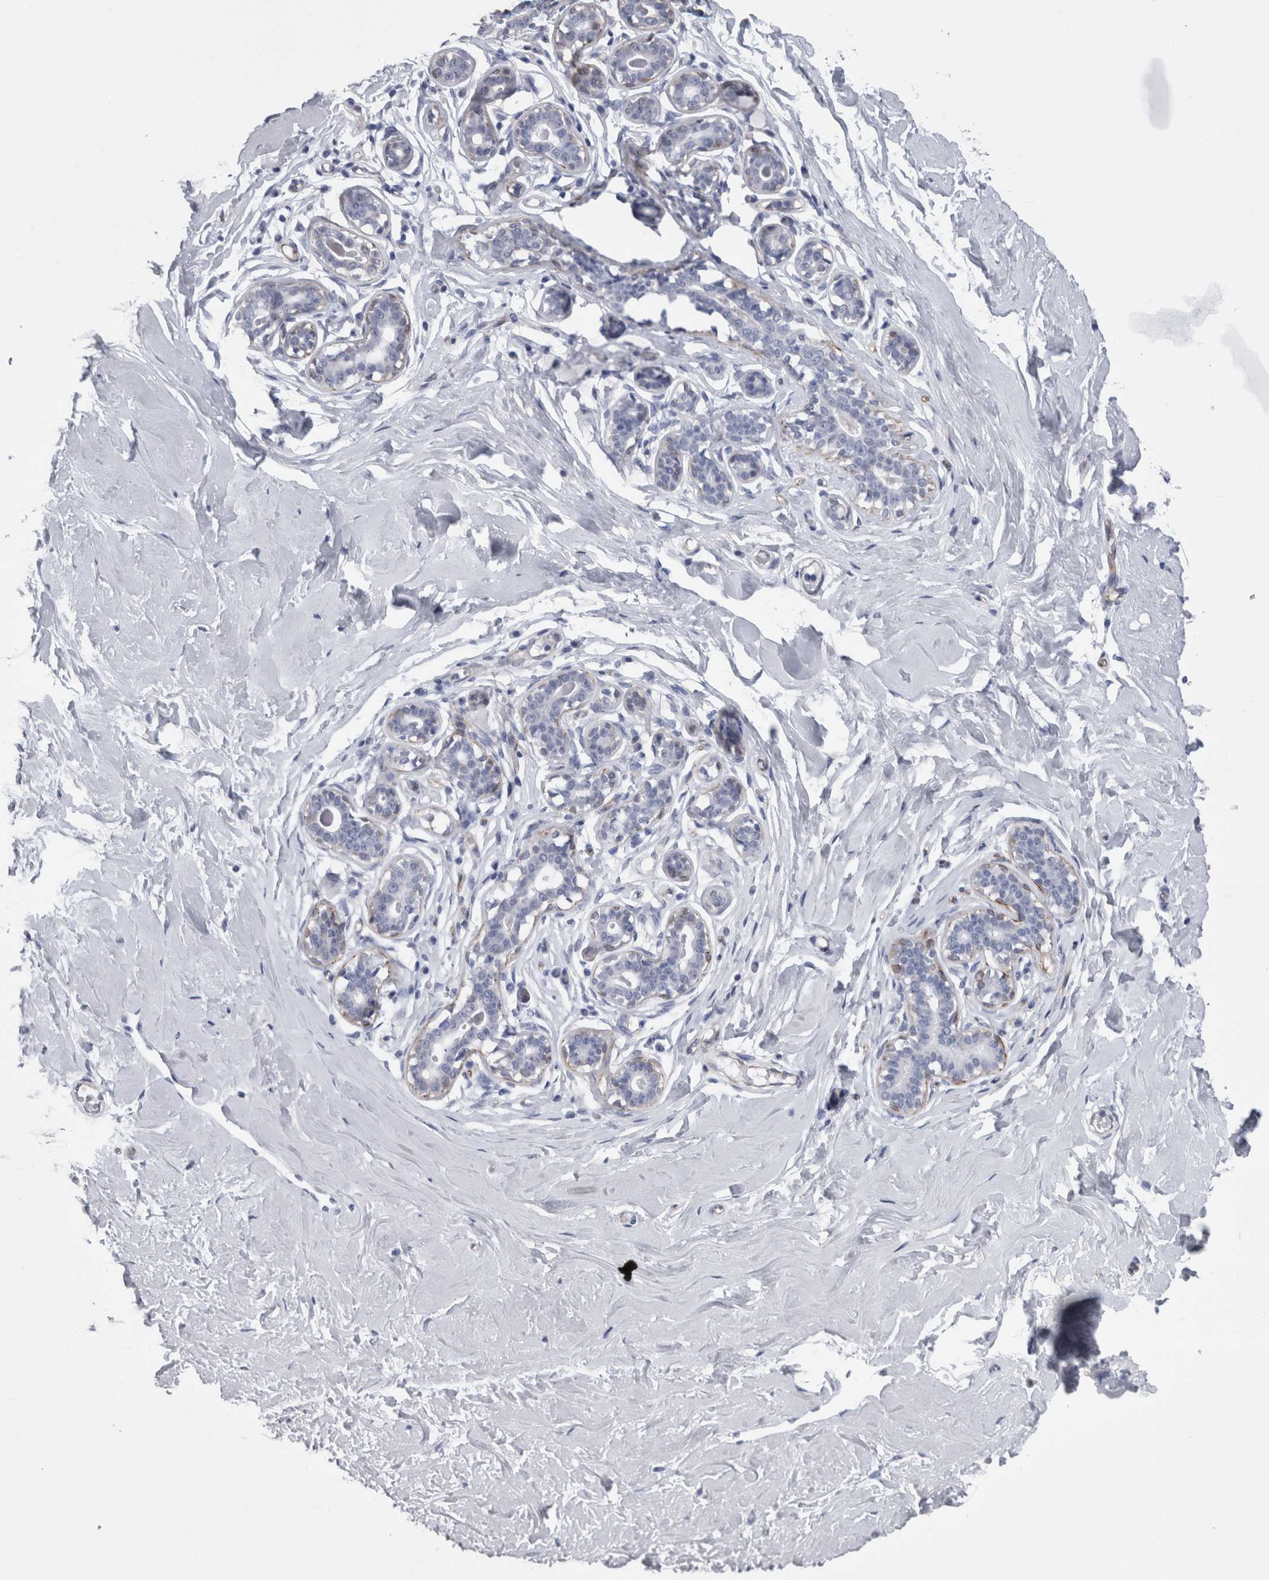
{"staining": {"intensity": "negative", "quantity": "none", "location": "none"}, "tissue": "breast", "cell_type": "Adipocytes", "image_type": "normal", "snomed": [{"axis": "morphology", "description": "Normal tissue, NOS"}, {"axis": "morphology", "description": "Adenoma, NOS"}, {"axis": "topography", "description": "Breast"}], "caption": "Immunohistochemistry image of unremarkable human breast stained for a protein (brown), which exhibits no expression in adipocytes.", "gene": "VWDE", "patient": {"sex": "female", "age": 23}}